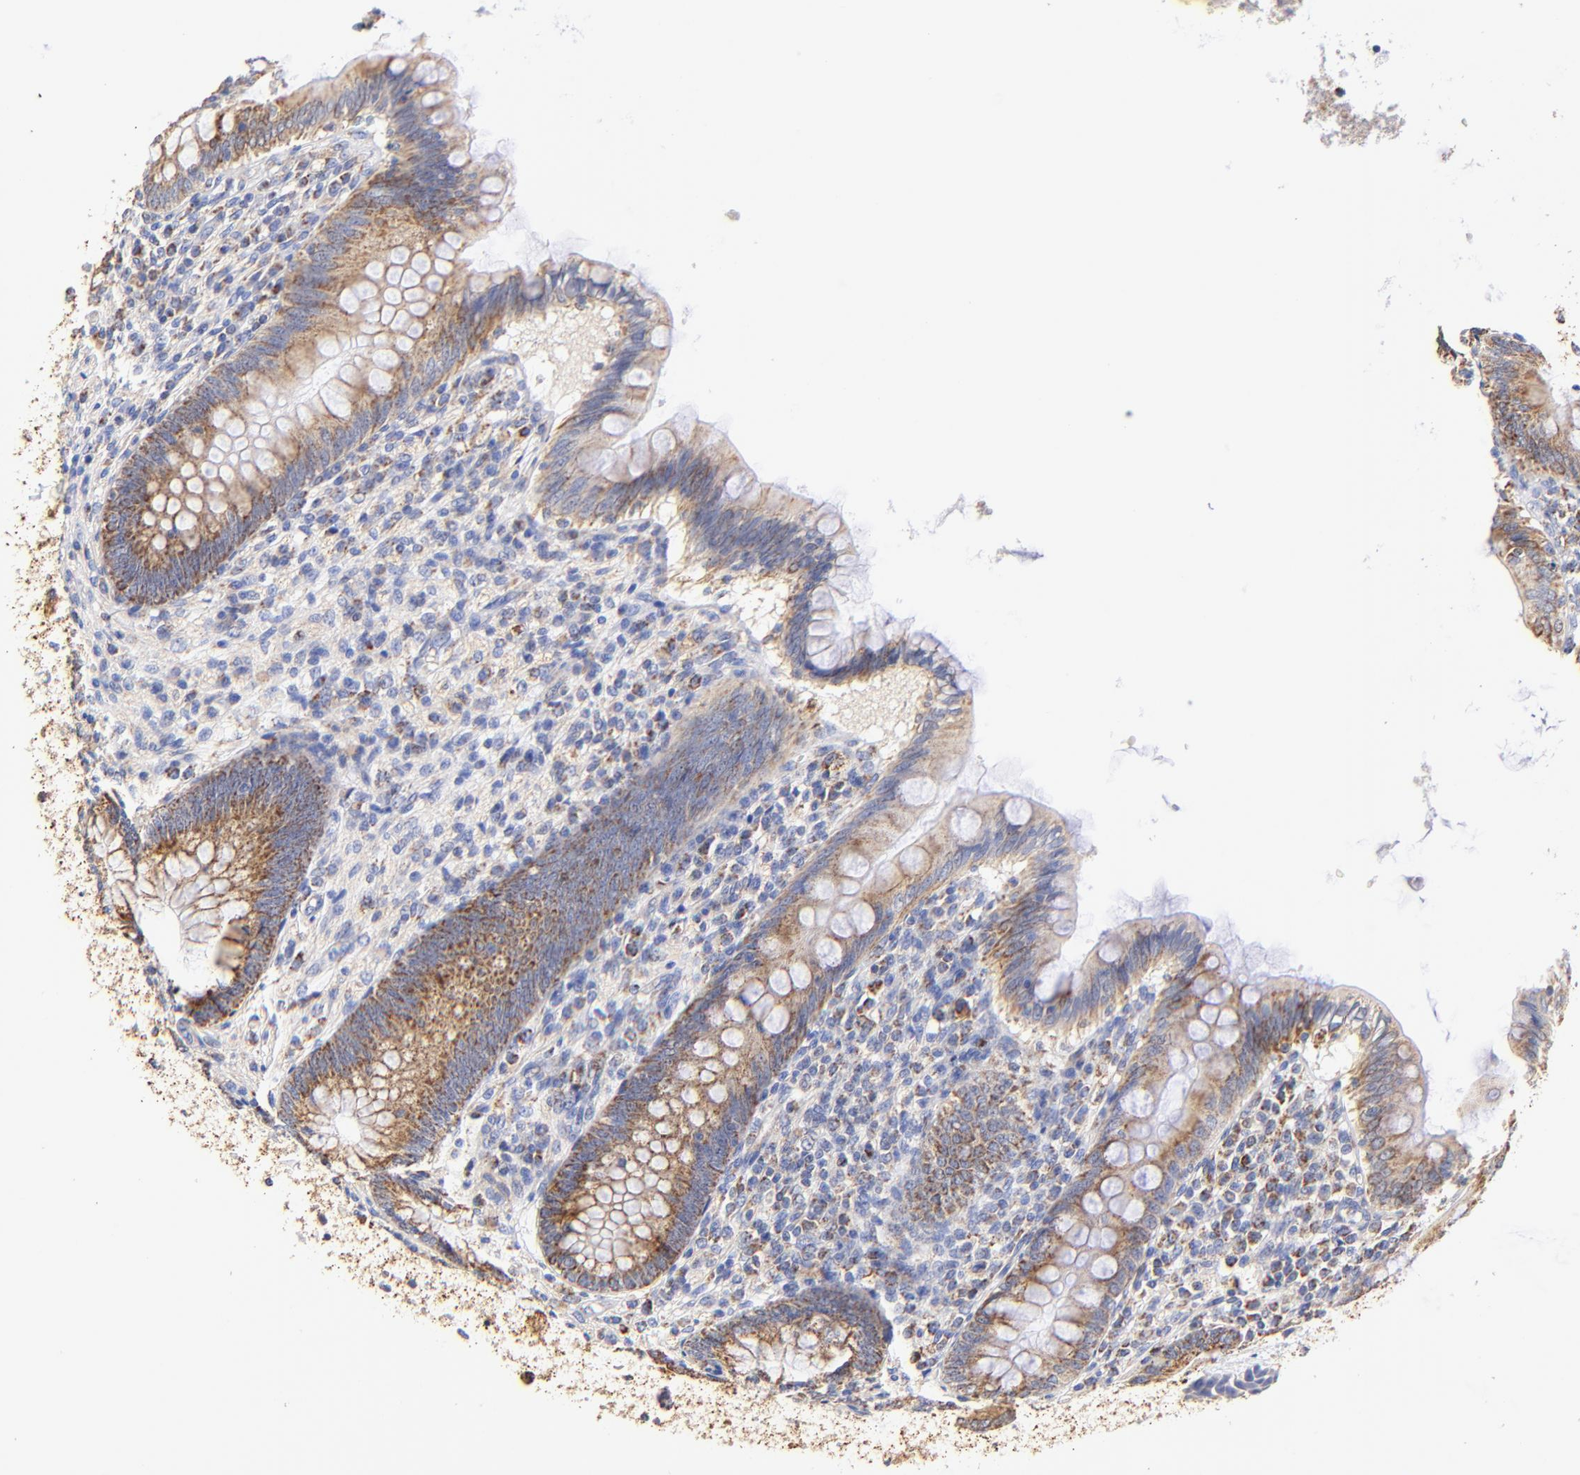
{"staining": {"intensity": "moderate", "quantity": ">75%", "location": "cytoplasmic/membranous"}, "tissue": "appendix", "cell_type": "Glandular cells", "image_type": "normal", "snomed": [{"axis": "morphology", "description": "Normal tissue, NOS"}, {"axis": "topography", "description": "Appendix"}], "caption": "The micrograph exhibits staining of unremarkable appendix, revealing moderate cytoplasmic/membranous protein expression (brown color) within glandular cells.", "gene": "ATP5F1D", "patient": {"sex": "female", "age": 66}}